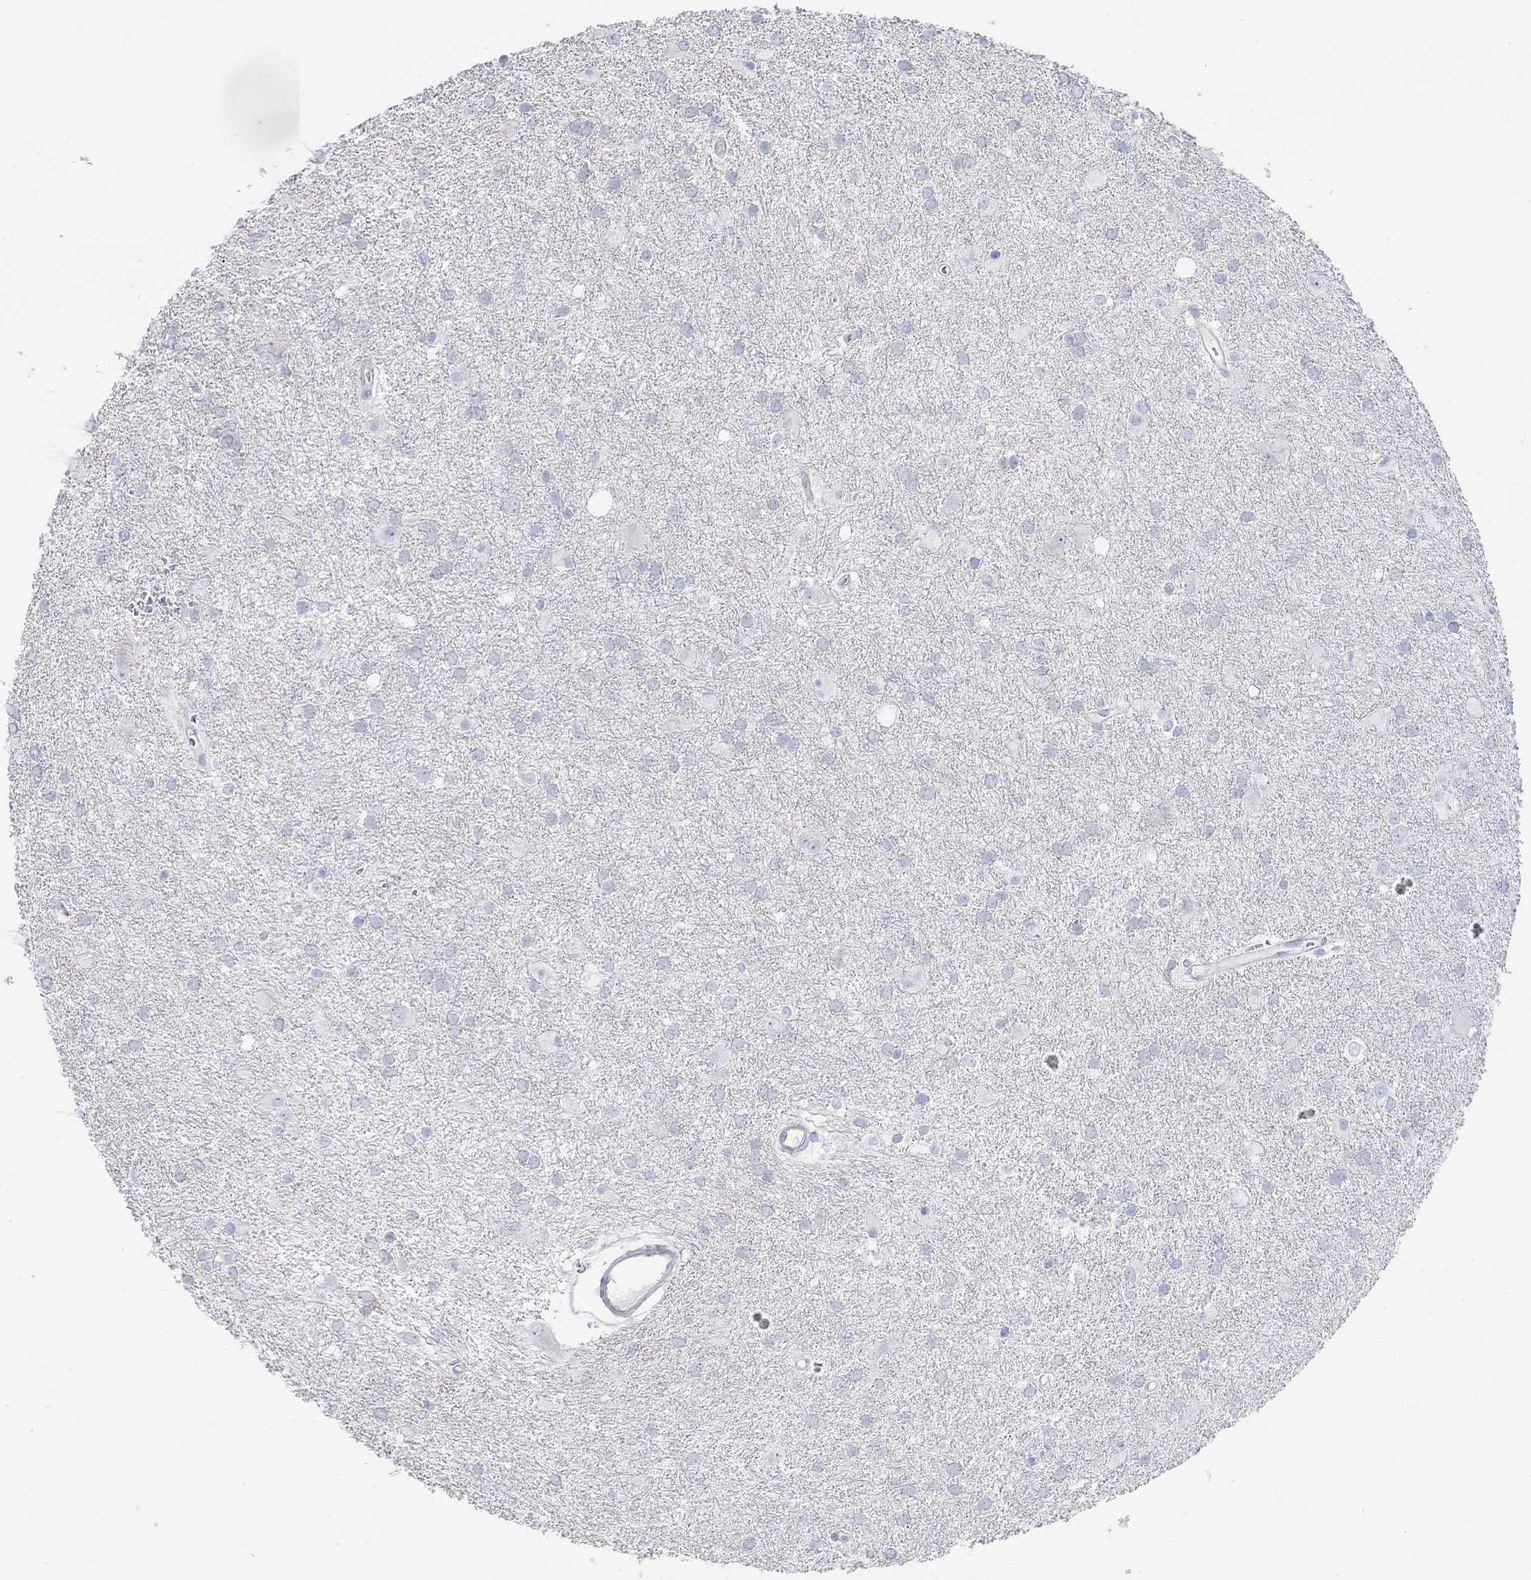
{"staining": {"intensity": "negative", "quantity": "none", "location": "none"}, "tissue": "glioma", "cell_type": "Tumor cells", "image_type": "cancer", "snomed": [{"axis": "morphology", "description": "Glioma, malignant, Low grade"}, {"axis": "topography", "description": "Brain"}], "caption": "This is an immunohistochemistry image of low-grade glioma (malignant). There is no positivity in tumor cells.", "gene": "NLRP14", "patient": {"sex": "male", "age": 58}}